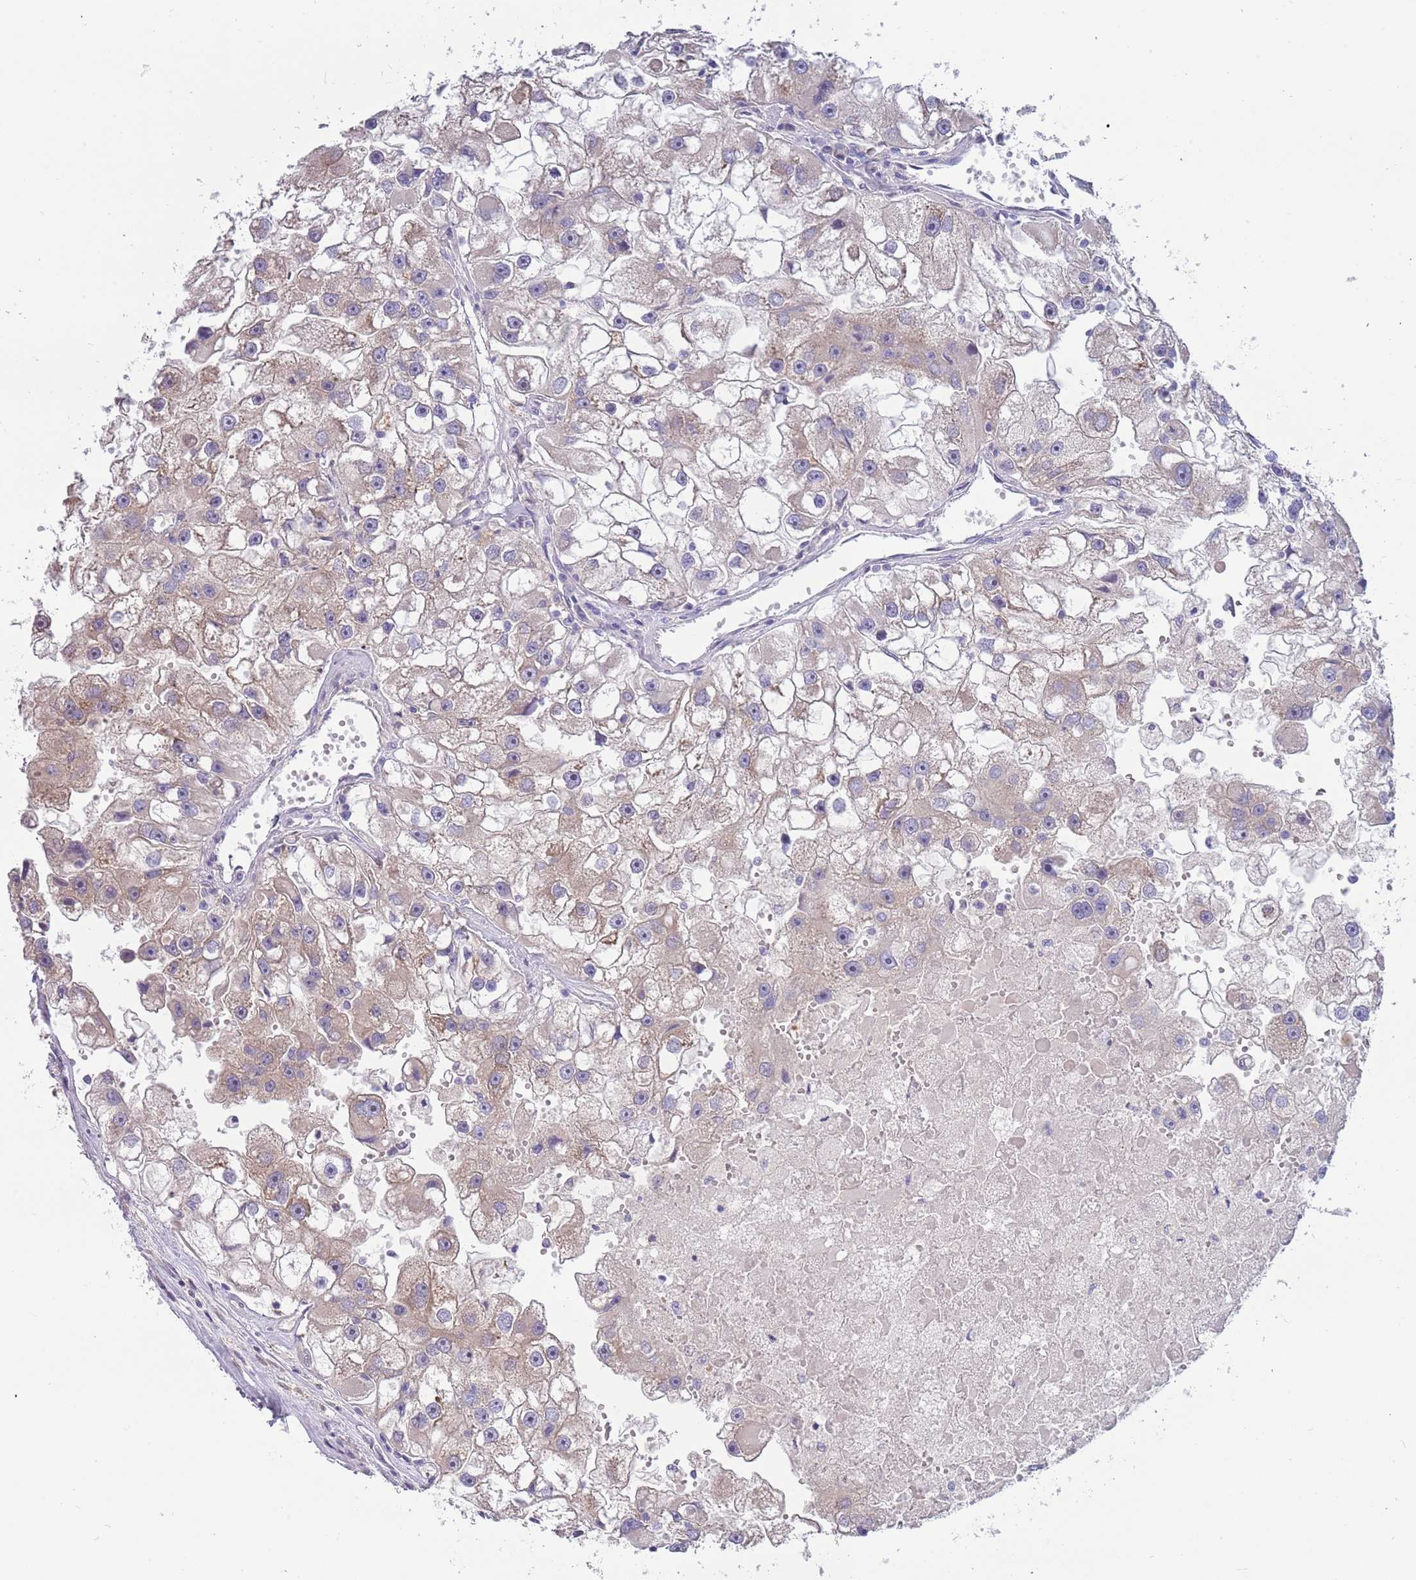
{"staining": {"intensity": "weak", "quantity": "<25%", "location": "cytoplasmic/membranous"}, "tissue": "renal cancer", "cell_type": "Tumor cells", "image_type": "cancer", "snomed": [{"axis": "morphology", "description": "Adenocarcinoma, NOS"}, {"axis": "topography", "description": "Kidney"}], "caption": "Human renal adenocarcinoma stained for a protein using immunohistochemistry (IHC) demonstrates no positivity in tumor cells.", "gene": "CABYR", "patient": {"sex": "male", "age": 63}}